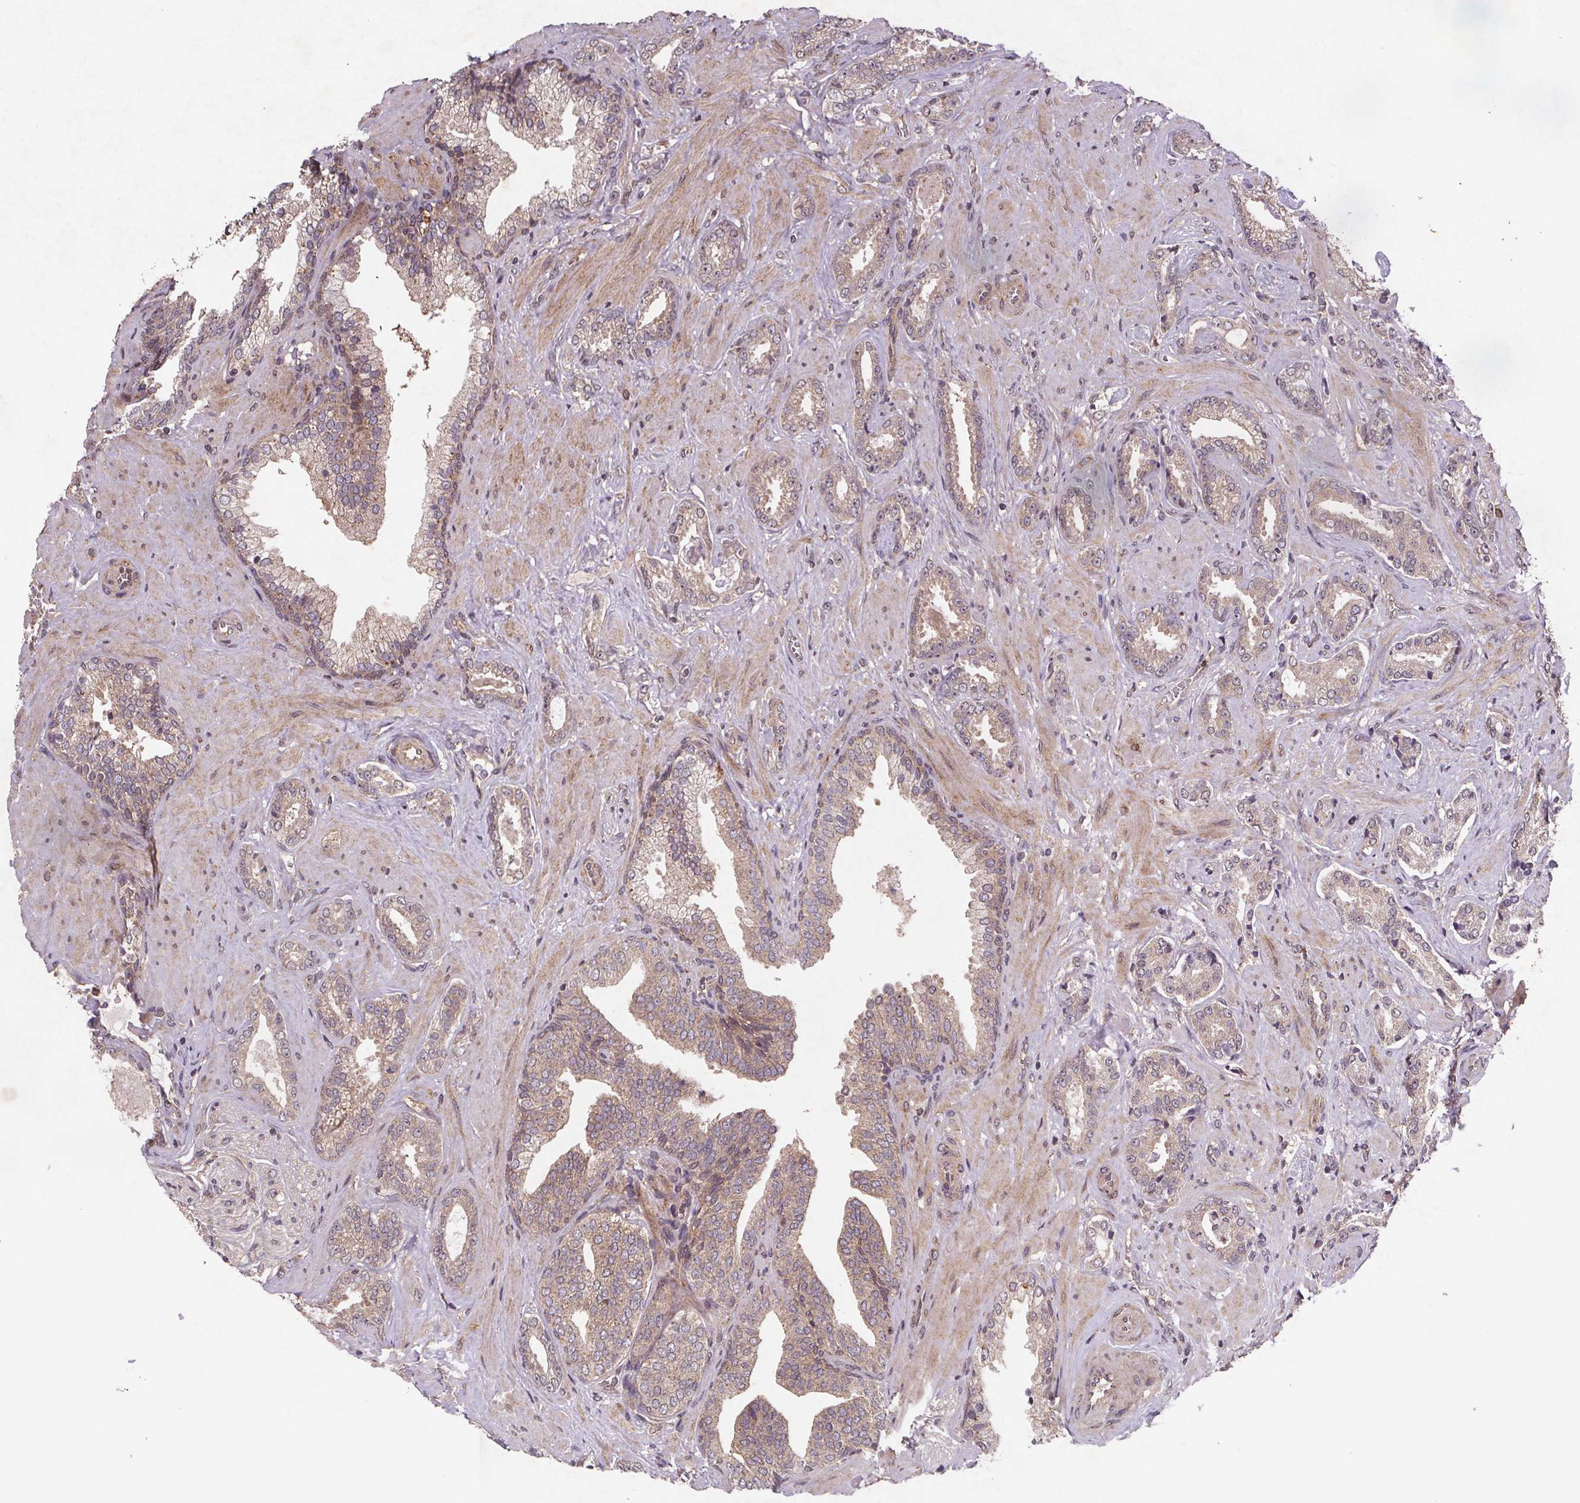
{"staining": {"intensity": "weak", "quantity": "<25%", "location": "cytoplasmic/membranous"}, "tissue": "prostate cancer", "cell_type": "Tumor cells", "image_type": "cancer", "snomed": [{"axis": "morphology", "description": "Adenocarcinoma, Low grade"}, {"axis": "topography", "description": "Prostate"}], "caption": "The IHC micrograph has no significant staining in tumor cells of prostate cancer tissue. (Immunohistochemistry (ihc), brightfield microscopy, high magnification).", "gene": "STRN3", "patient": {"sex": "male", "age": 61}}